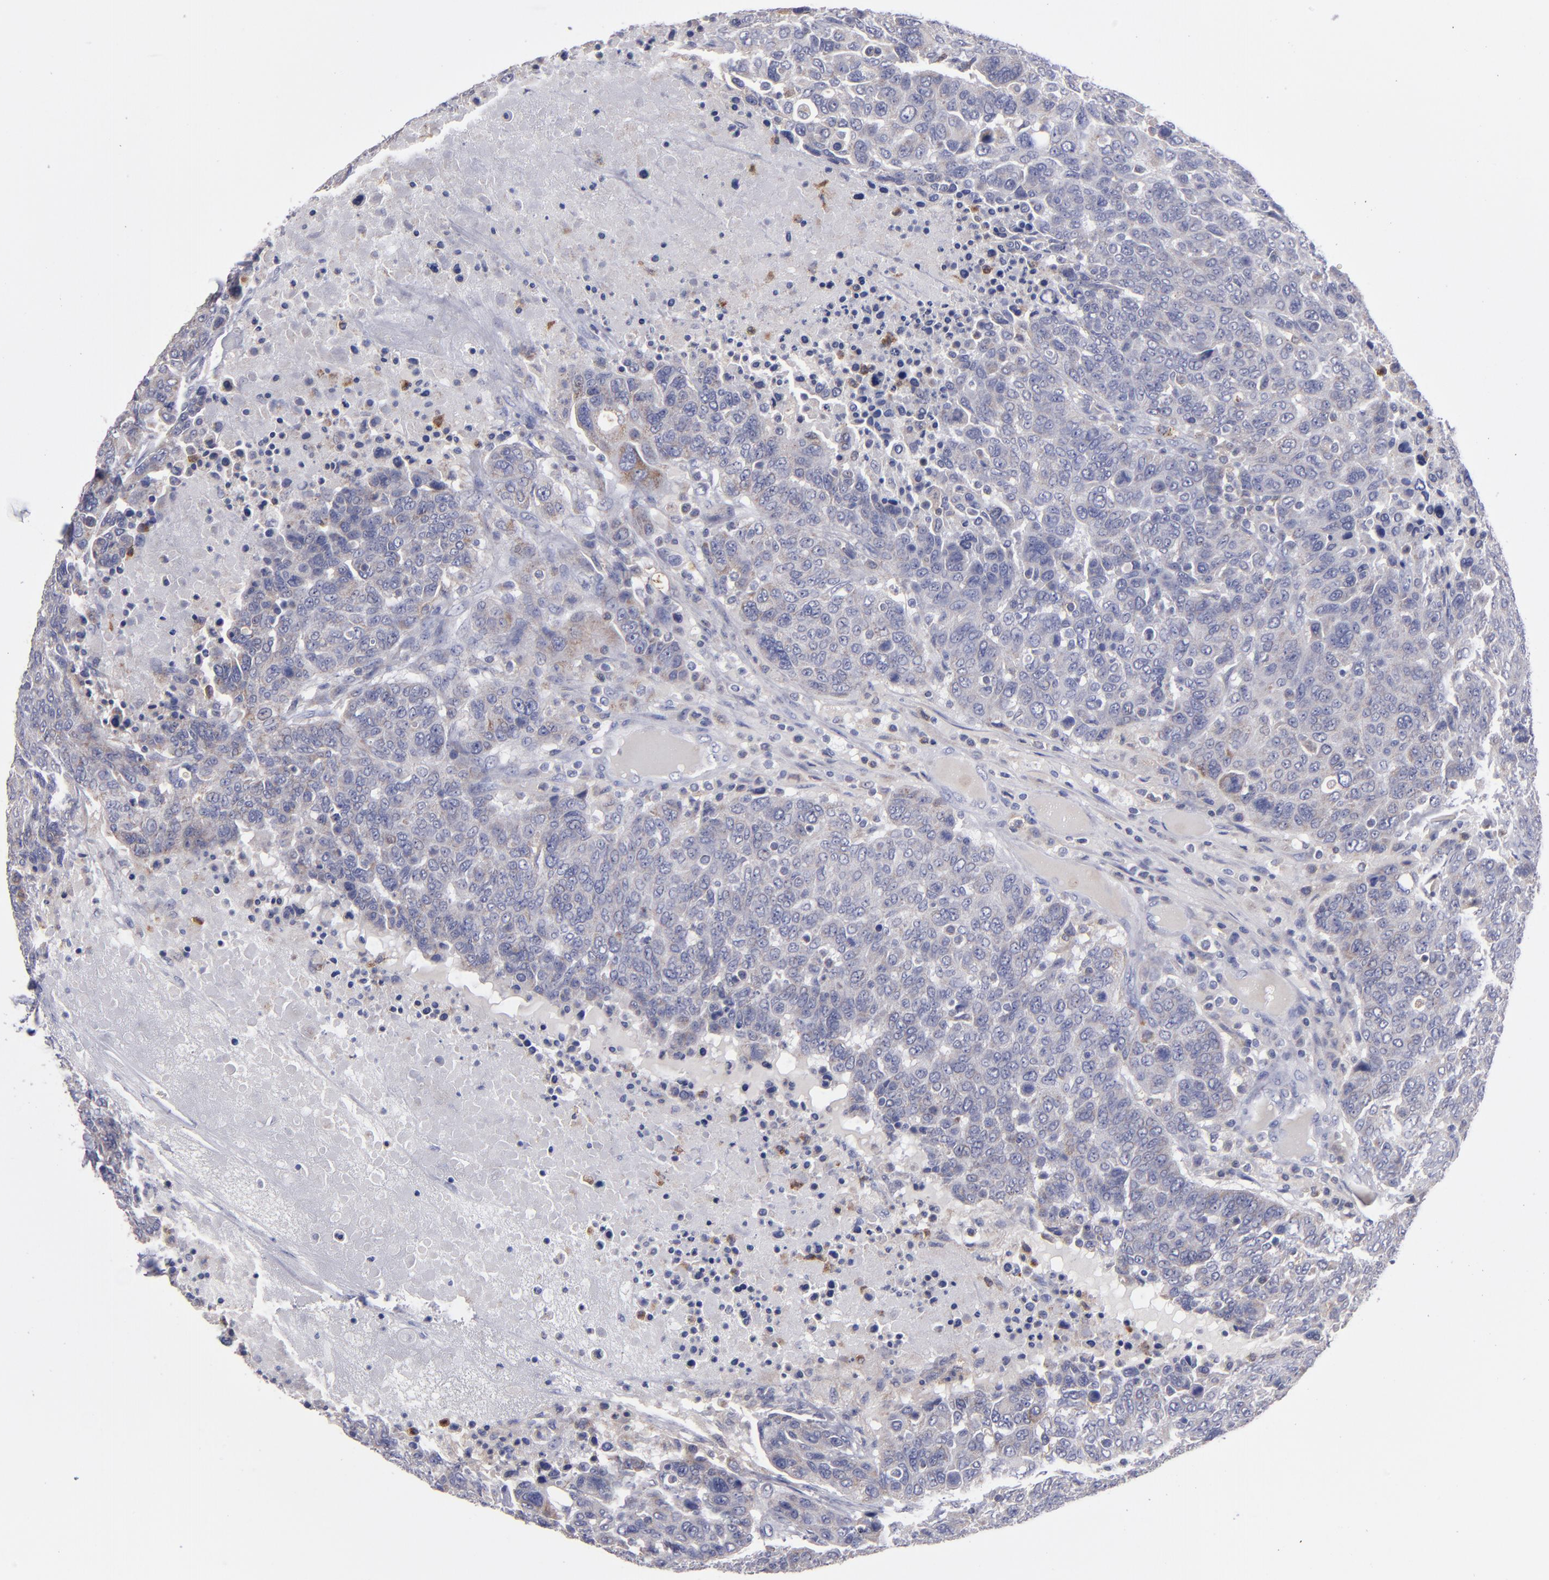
{"staining": {"intensity": "weak", "quantity": ">75%", "location": "cytoplasmic/membranous"}, "tissue": "breast cancer", "cell_type": "Tumor cells", "image_type": "cancer", "snomed": [{"axis": "morphology", "description": "Duct carcinoma"}, {"axis": "topography", "description": "Breast"}], "caption": "A histopathology image showing weak cytoplasmic/membranous positivity in about >75% of tumor cells in infiltrating ductal carcinoma (breast), as visualized by brown immunohistochemical staining.", "gene": "FGR", "patient": {"sex": "female", "age": 37}}